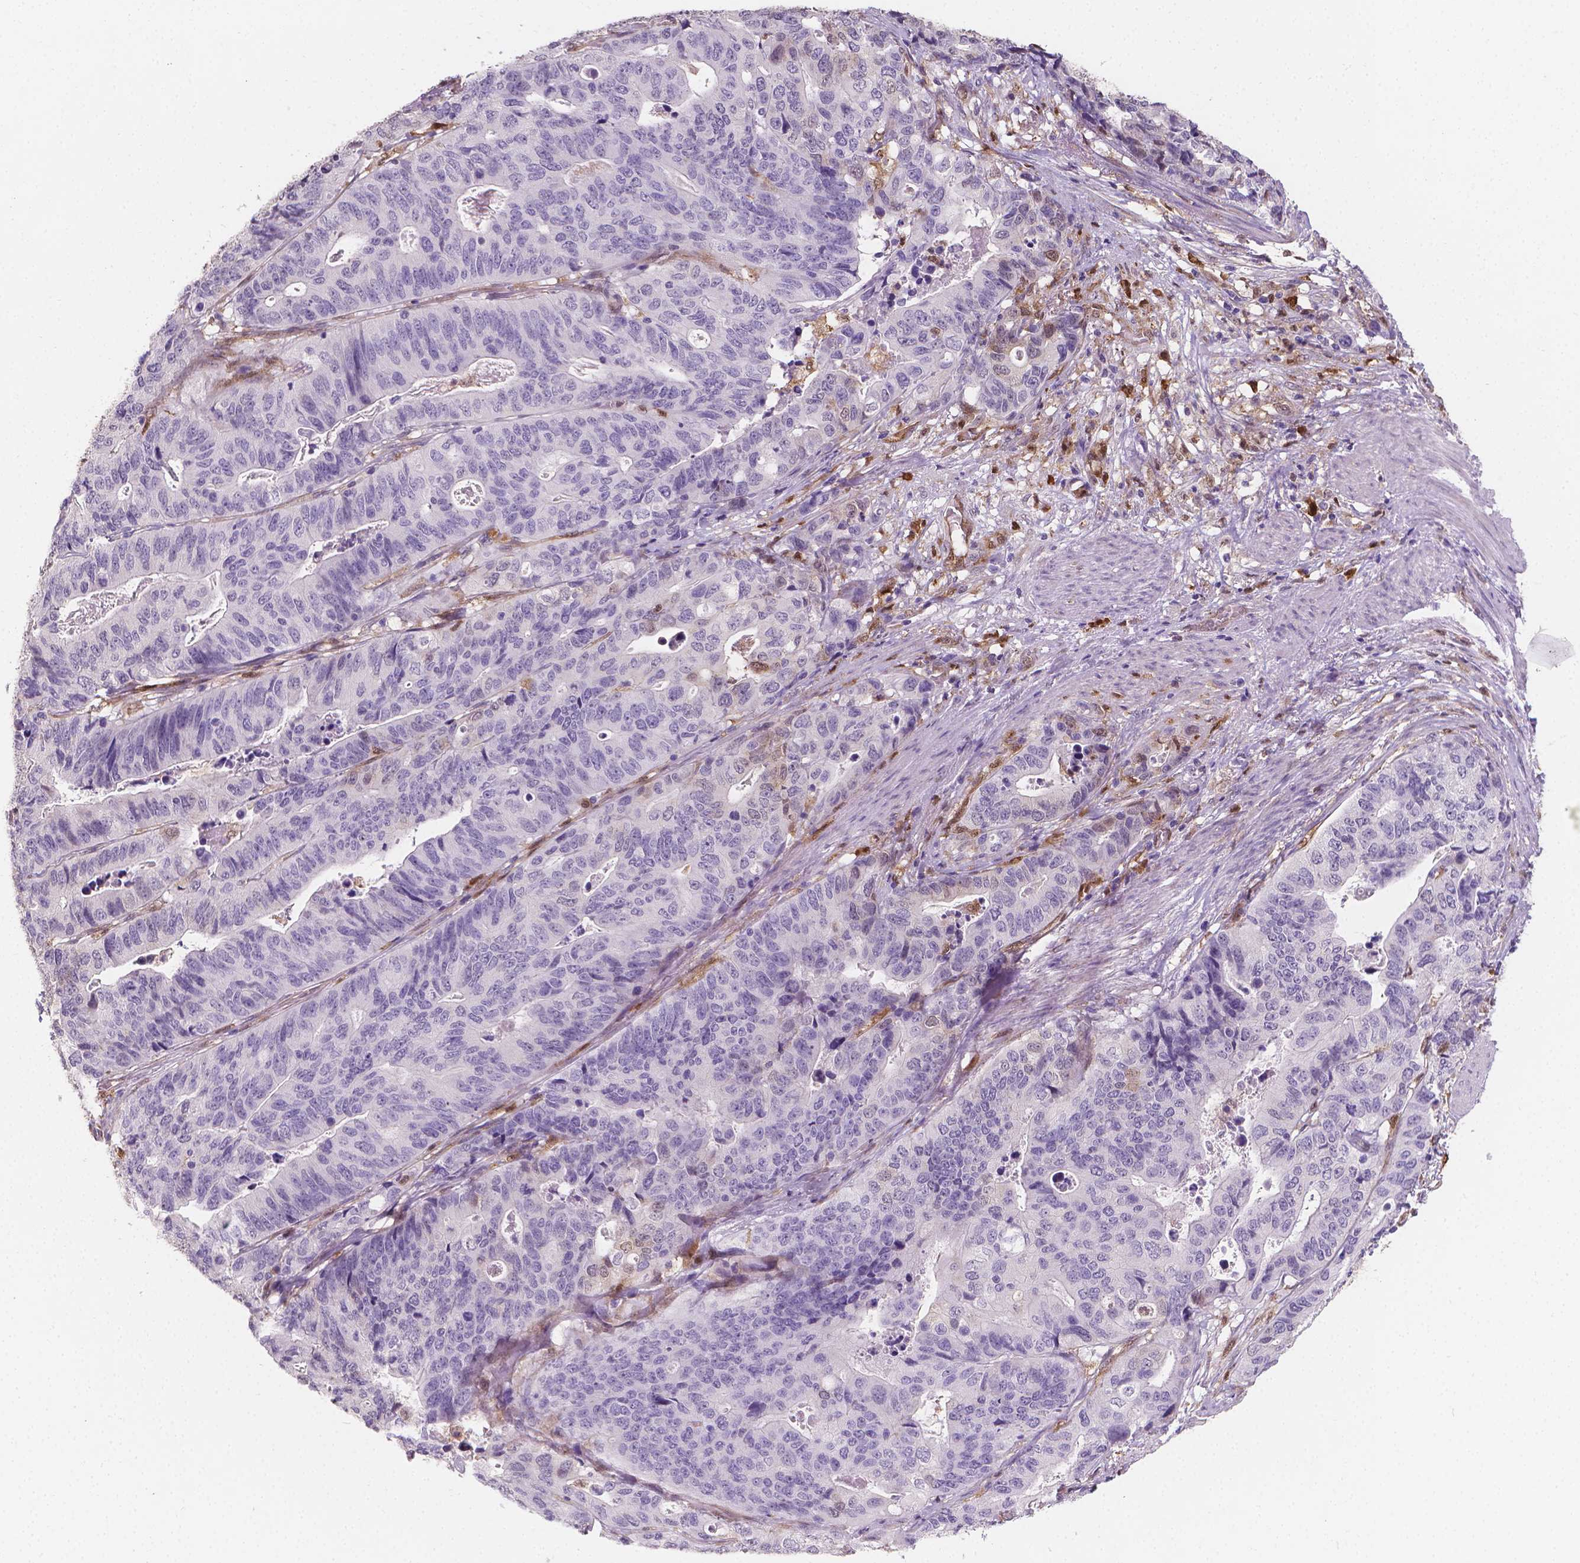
{"staining": {"intensity": "negative", "quantity": "none", "location": "none"}, "tissue": "stomach cancer", "cell_type": "Tumor cells", "image_type": "cancer", "snomed": [{"axis": "morphology", "description": "Adenocarcinoma, NOS"}, {"axis": "topography", "description": "Stomach, upper"}], "caption": "A high-resolution micrograph shows immunohistochemistry (IHC) staining of adenocarcinoma (stomach), which shows no significant staining in tumor cells. Brightfield microscopy of immunohistochemistry stained with DAB (brown) and hematoxylin (blue), captured at high magnification.", "gene": "TNFAIP2", "patient": {"sex": "female", "age": 67}}